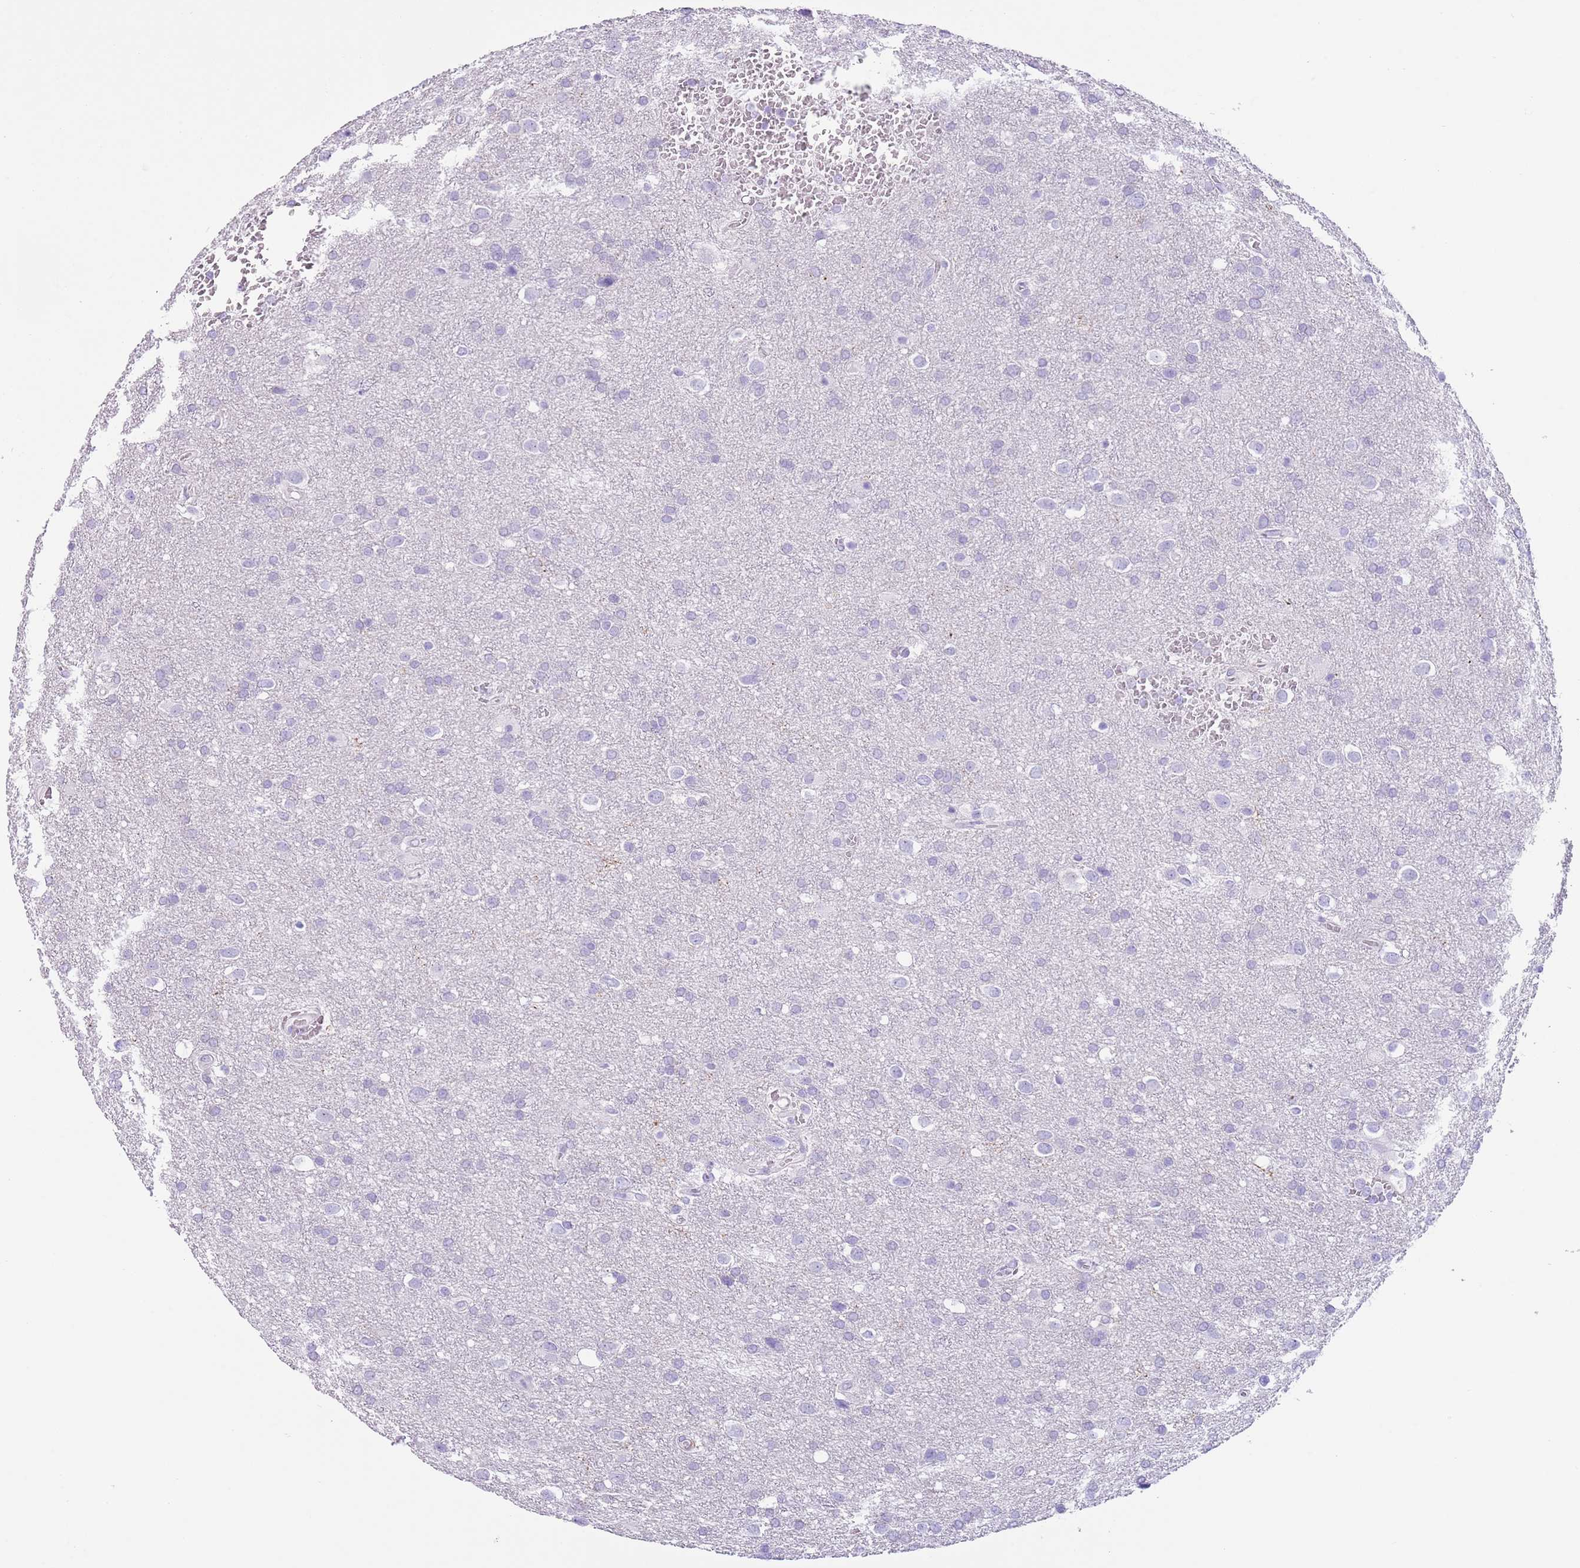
{"staining": {"intensity": "negative", "quantity": "none", "location": "none"}, "tissue": "glioma", "cell_type": "Tumor cells", "image_type": "cancer", "snomed": [{"axis": "morphology", "description": "Glioma, malignant, Low grade"}, {"axis": "topography", "description": "Brain"}], "caption": "Glioma was stained to show a protein in brown. There is no significant positivity in tumor cells.", "gene": "SLC7A14", "patient": {"sex": "female", "age": 32}}